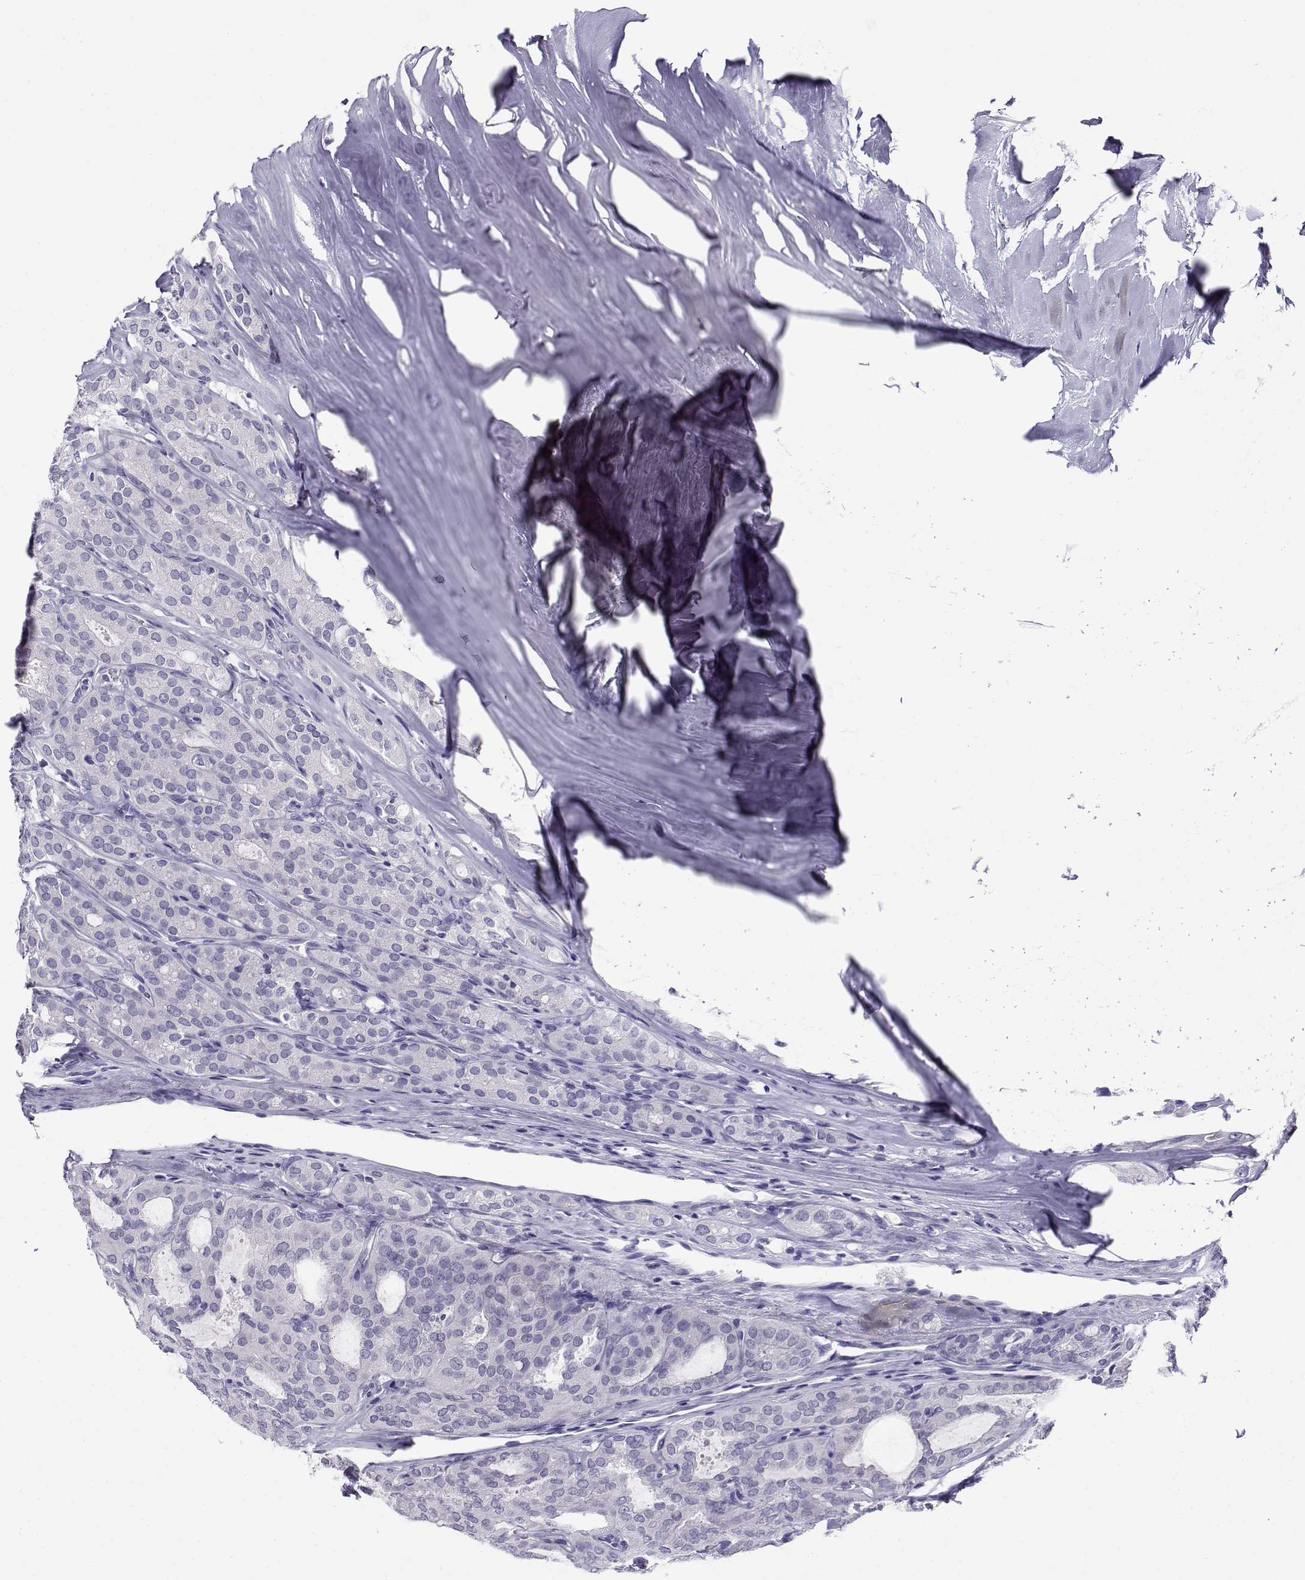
{"staining": {"intensity": "negative", "quantity": "none", "location": "none"}, "tissue": "thyroid cancer", "cell_type": "Tumor cells", "image_type": "cancer", "snomed": [{"axis": "morphology", "description": "Follicular adenoma carcinoma, NOS"}, {"axis": "topography", "description": "Thyroid gland"}], "caption": "Human thyroid cancer stained for a protein using IHC demonstrates no positivity in tumor cells.", "gene": "CABS1", "patient": {"sex": "male", "age": 75}}